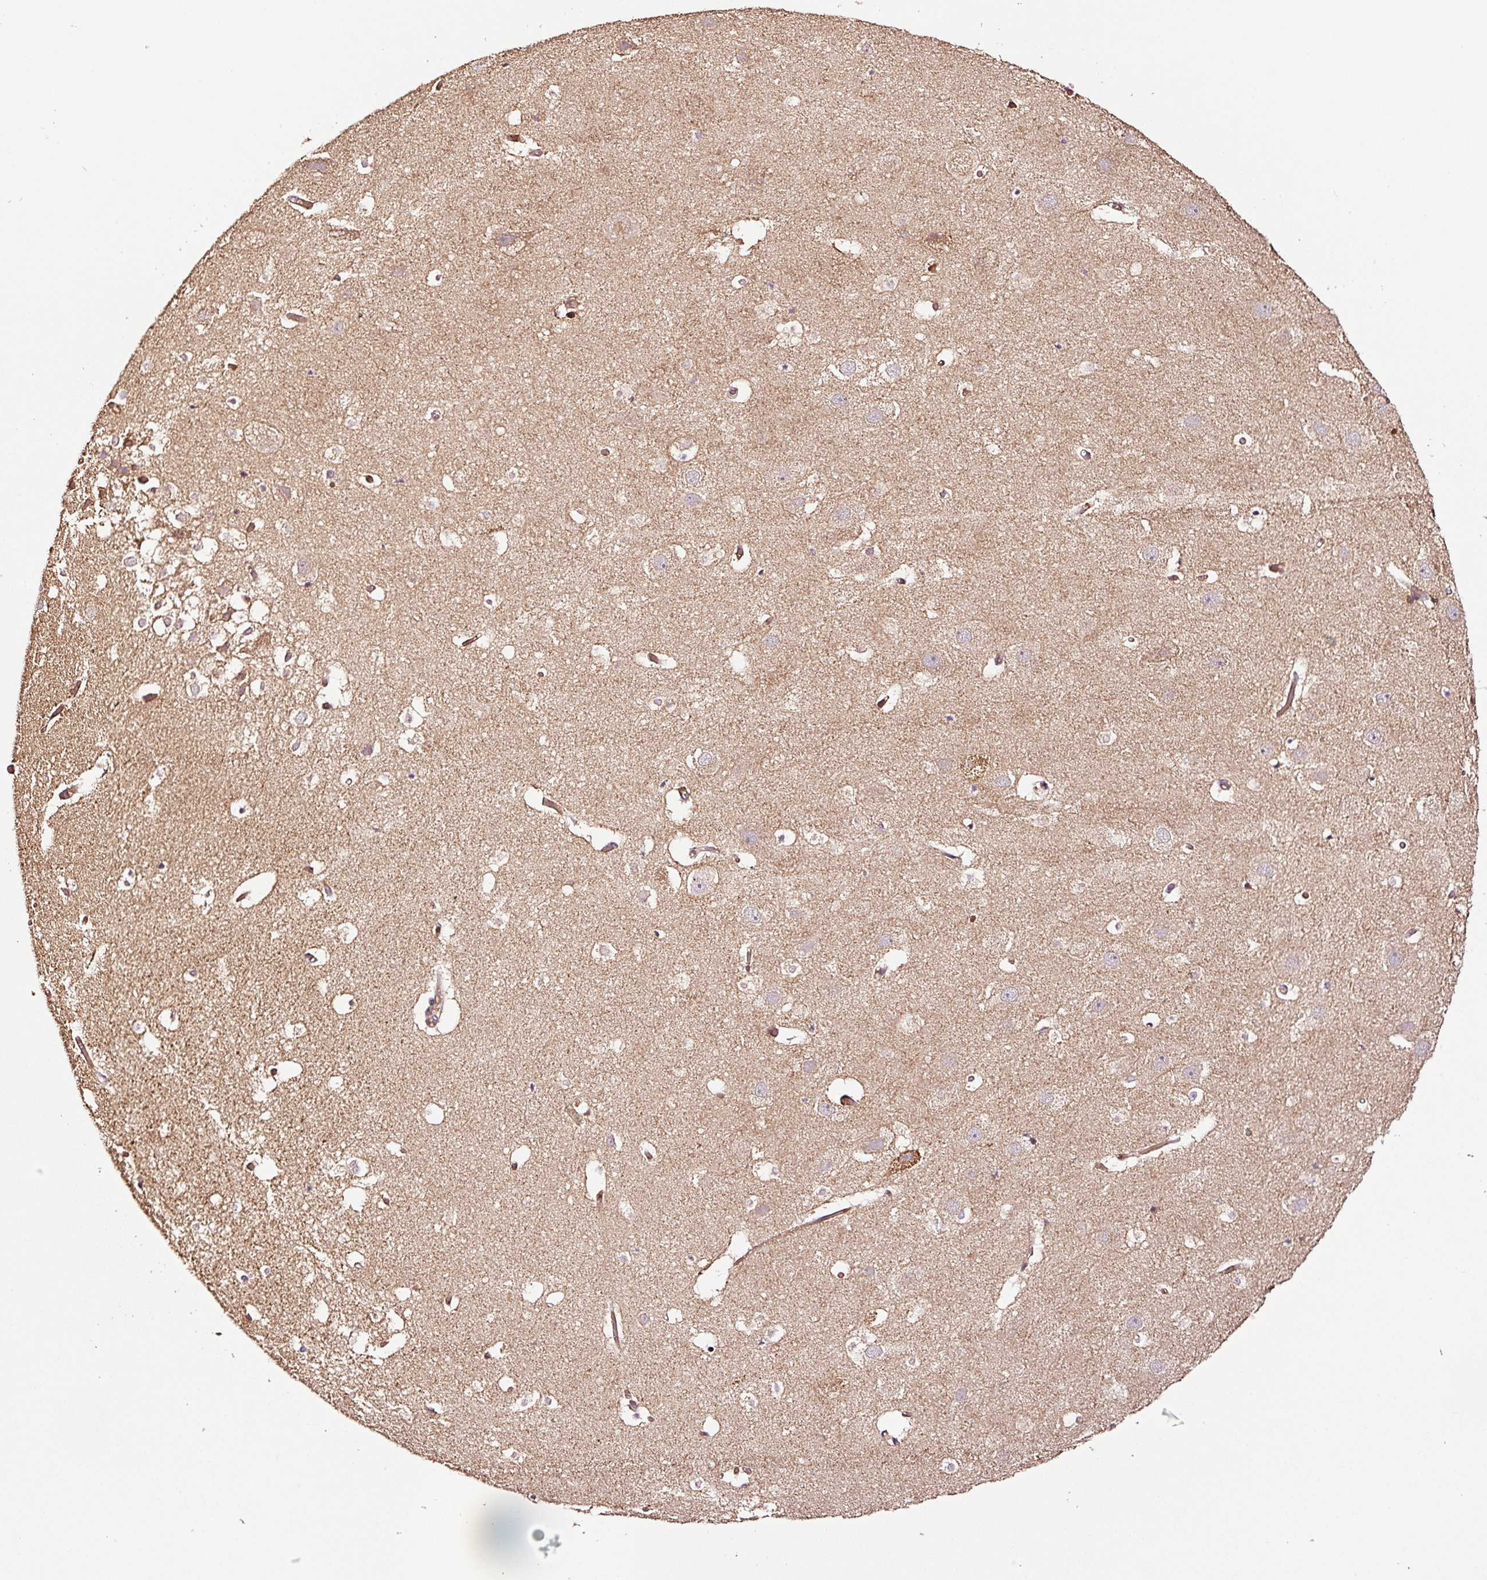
{"staining": {"intensity": "negative", "quantity": "none", "location": "none"}, "tissue": "hippocampus", "cell_type": "Glial cells", "image_type": "normal", "snomed": [{"axis": "morphology", "description": "Normal tissue, NOS"}, {"axis": "topography", "description": "Hippocampus"}], "caption": "A histopathology image of hippocampus stained for a protein reveals no brown staining in glial cells.", "gene": "PGLYRP2", "patient": {"sex": "female", "age": 52}}